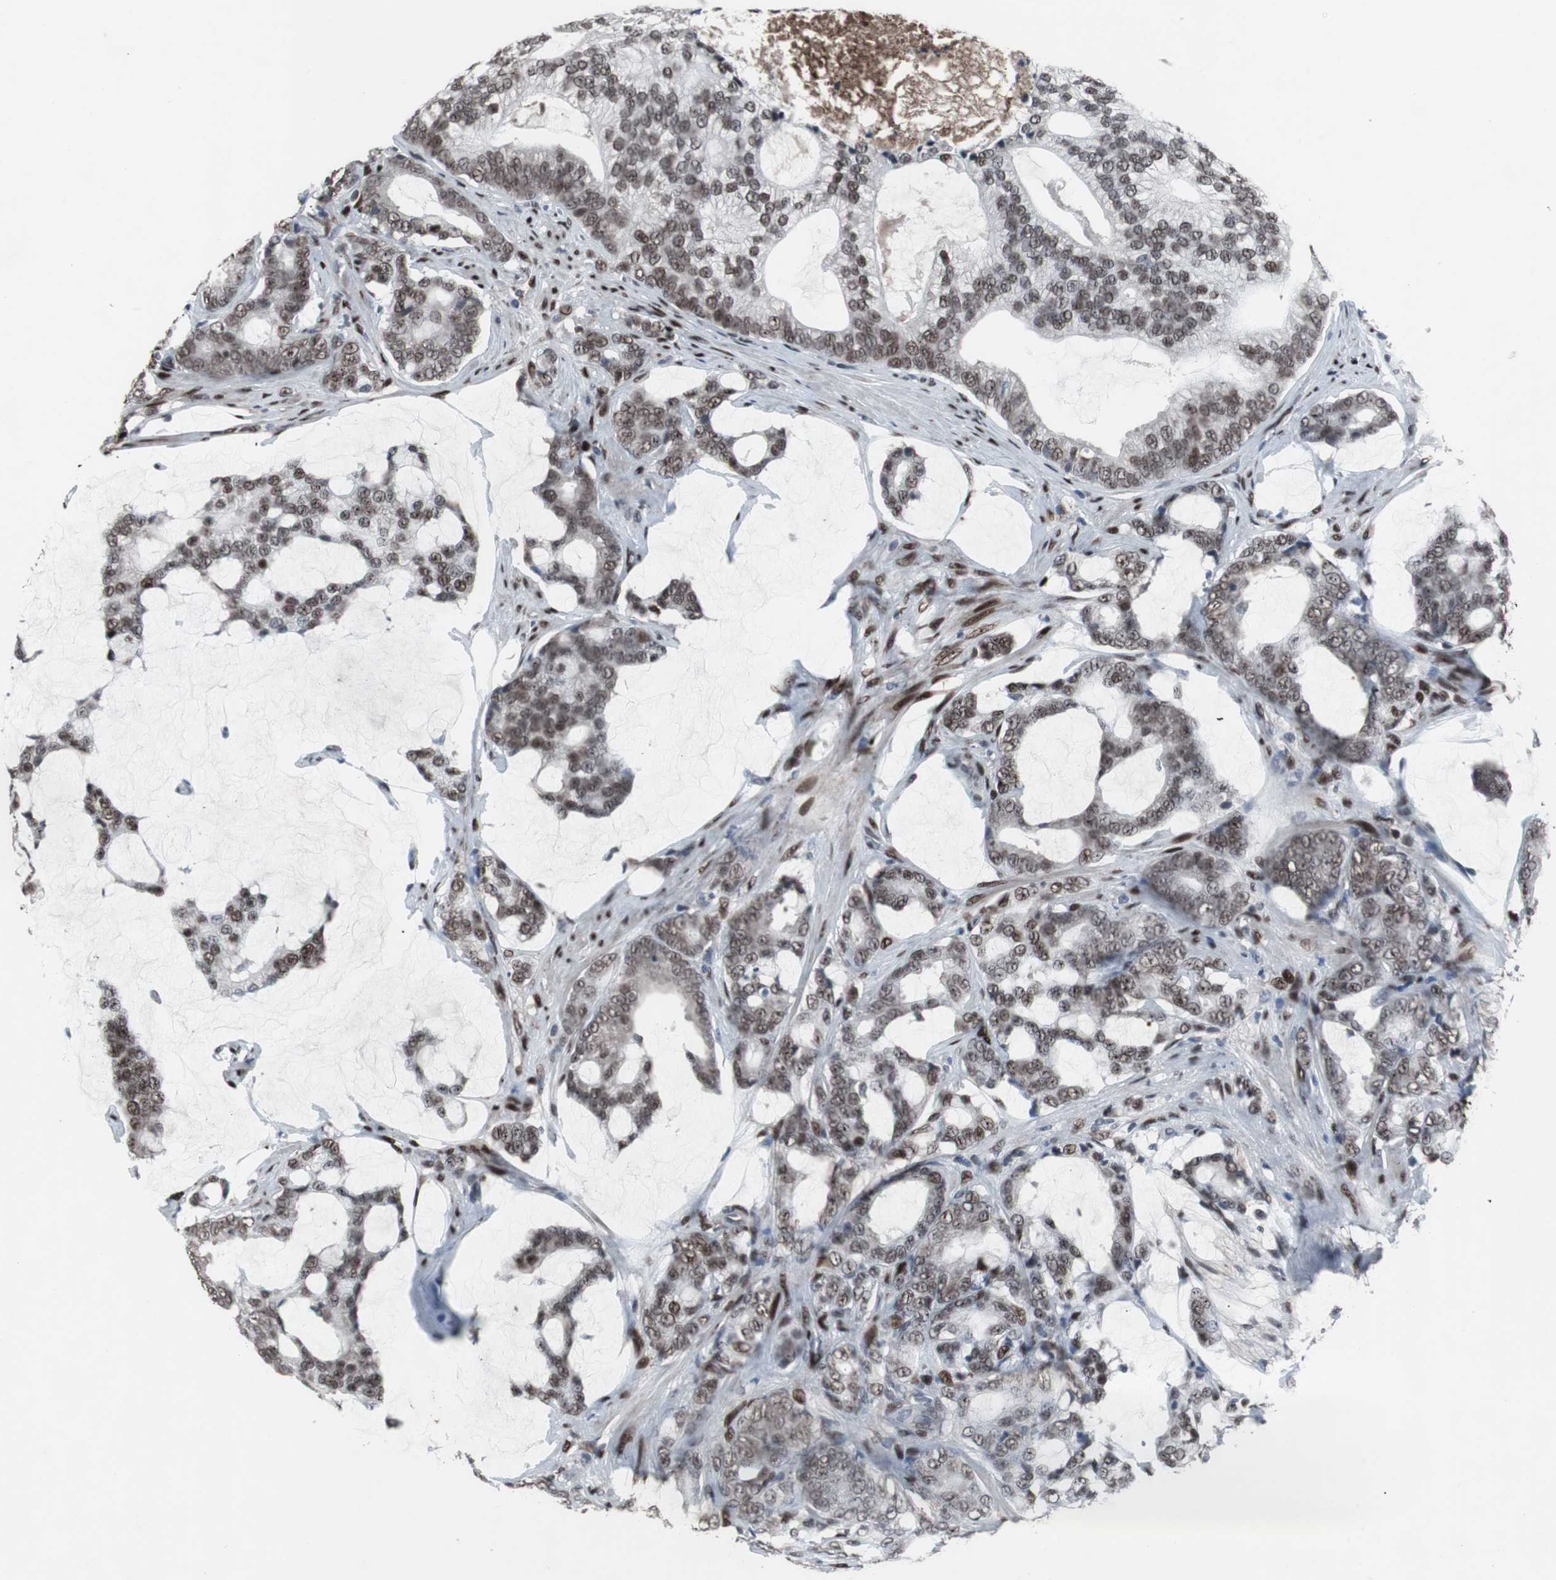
{"staining": {"intensity": "moderate", "quantity": ">75%", "location": "nuclear"}, "tissue": "prostate cancer", "cell_type": "Tumor cells", "image_type": "cancer", "snomed": [{"axis": "morphology", "description": "Adenocarcinoma, Low grade"}, {"axis": "topography", "description": "Prostate"}], "caption": "Prostate cancer stained with DAB (3,3'-diaminobenzidine) immunohistochemistry (IHC) exhibits medium levels of moderate nuclear staining in about >75% of tumor cells. (Brightfield microscopy of DAB IHC at high magnification).", "gene": "FOXP4", "patient": {"sex": "male", "age": 58}}